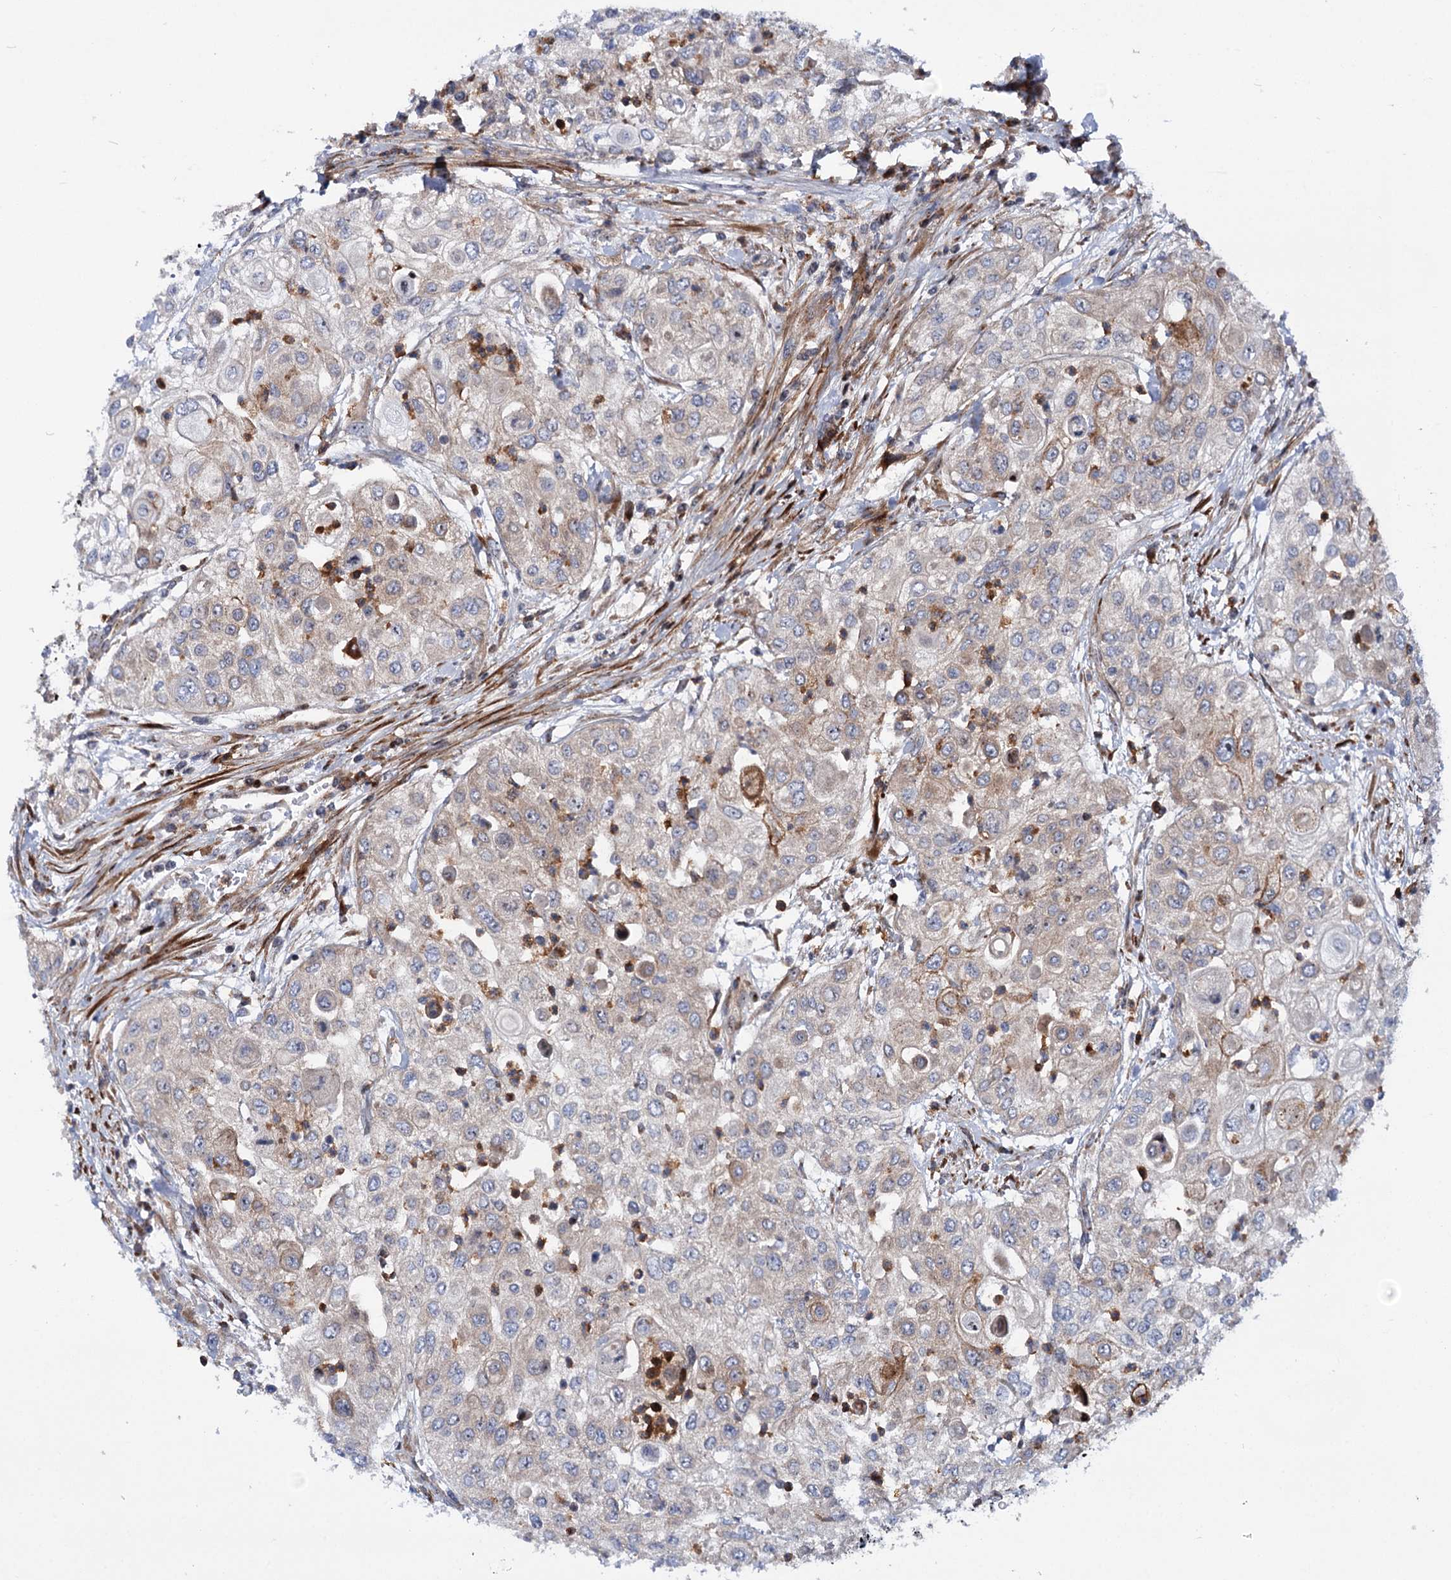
{"staining": {"intensity": "moderate", "quantity": "<25%", "location": "cytoplasmic/membranous"}, "tissue": "urothelial cancer", "cell_type": "Tumor cells", "image_type": "cancer", "snomed": [{"axis": "morphology", "description": "Urothelial carcinoma, High grade"}, {"axis": "topography", "description": "Urinary bladder"}], "caption": "Tumor cells demonstrate low levels of moderate cytoplasmic/membranous positivity in approximately <25% of cells in human urothelial cancer. Using DAB (brown) and hematoxylin (blue) stains, captured at high magnification using brightfield microscopy.", "gene": "THAP9", "patient": {"sex": "female", "age": 79}}